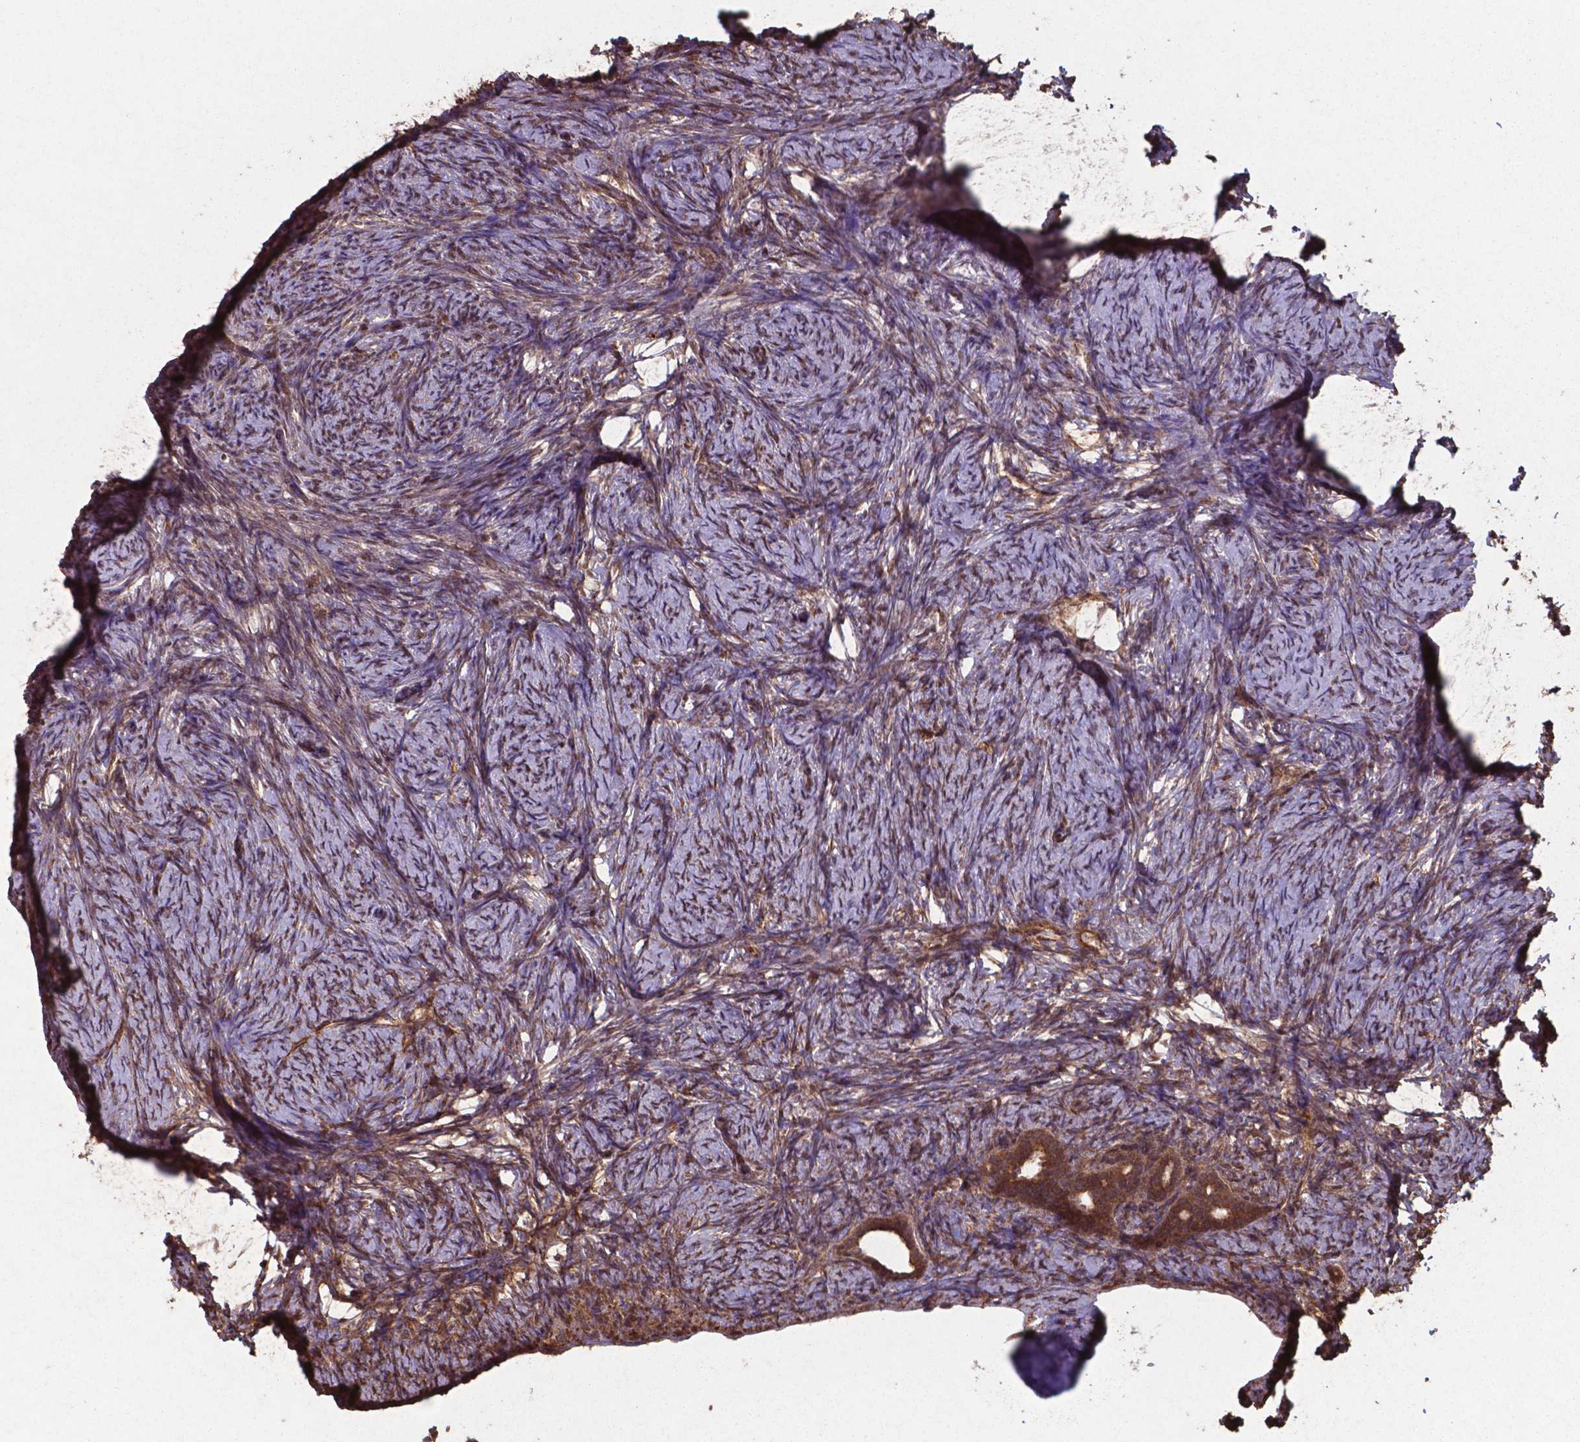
{"staining": {"intensity": "moderate", "quantity": ">75%", "location": "cytoplasmic/membranous,nuclear"}, "tissue": "ovary", "cell_type": "Ovarian stroma cells", "image_type": "normal", "snomed": [{"axis": "morphology", "description": "Normal tissue, NOS"}, {"axis": "topography", "description": "Ovary"}], "caption": "Protein analysis of benign ovary reveals moderate cytoplasmic/membranous,nuclear expression in approximately >75% of ovarian stroma cells.", "gene": "CHP2", "patient": {"sex": "female", "age": 34}}